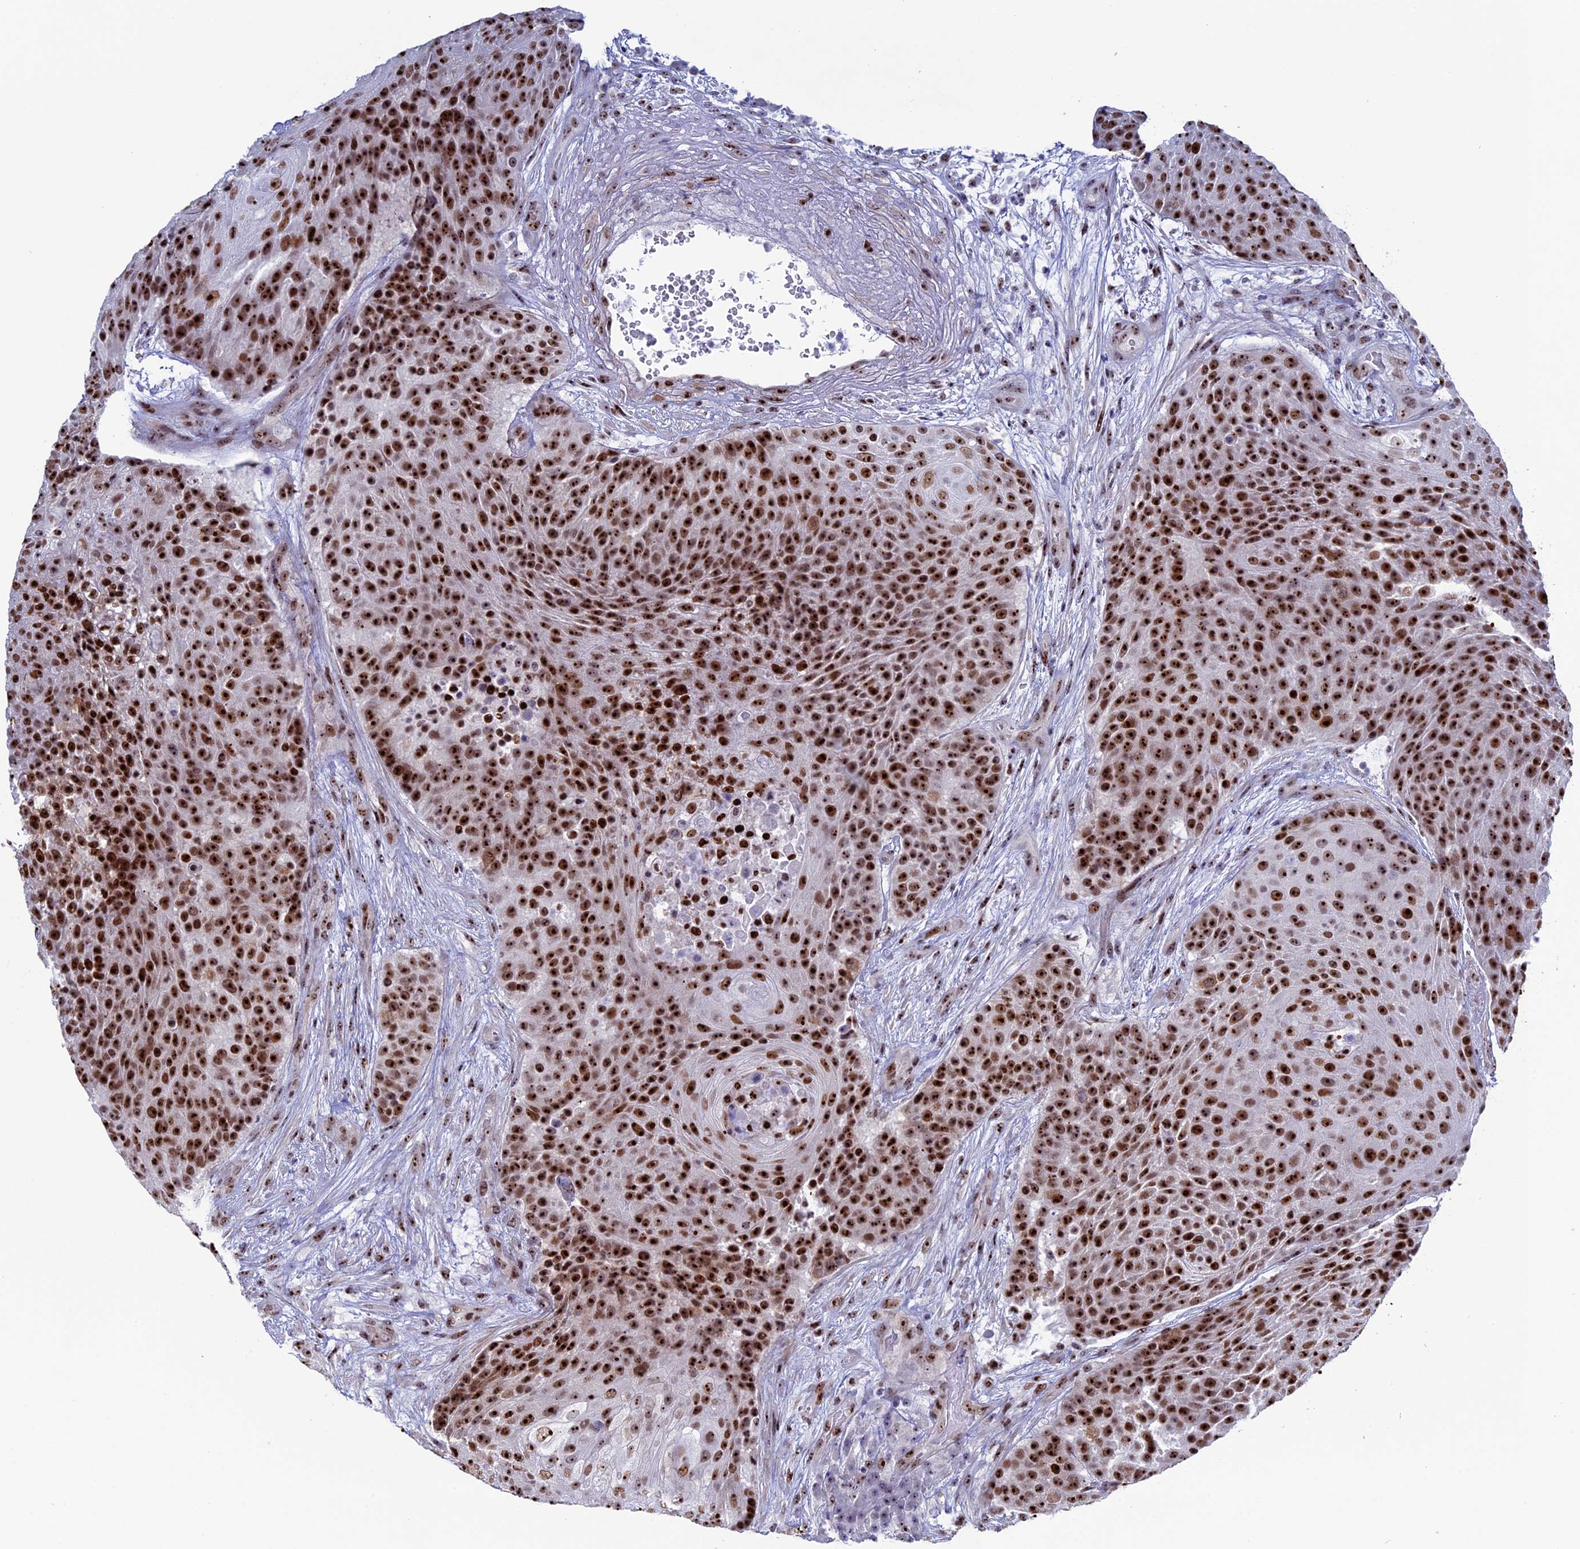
{"staining": {"intensity": "strong", "quantity": ">75%", "location": "nuclear"}, "tissue": "urothelial cancer", "cell_type": "Tumor cells", "image_type": "cancer", "snomed": [{"axis": "morphology", "description": "Urothelial carcinoma, High grade"}, {"axis": "topography", "description": "Urinary bladder"}], "caption": "This histopathology image exhibits high-grade urothelial carcinoma stained with IHC to label a protein in brown. The nuclear of tumor cells show strong positivity for the protein. Nuclei are counter-stained blue.", "gene": "CCDC86", "patient": {"sex": "female", "age": 63}}